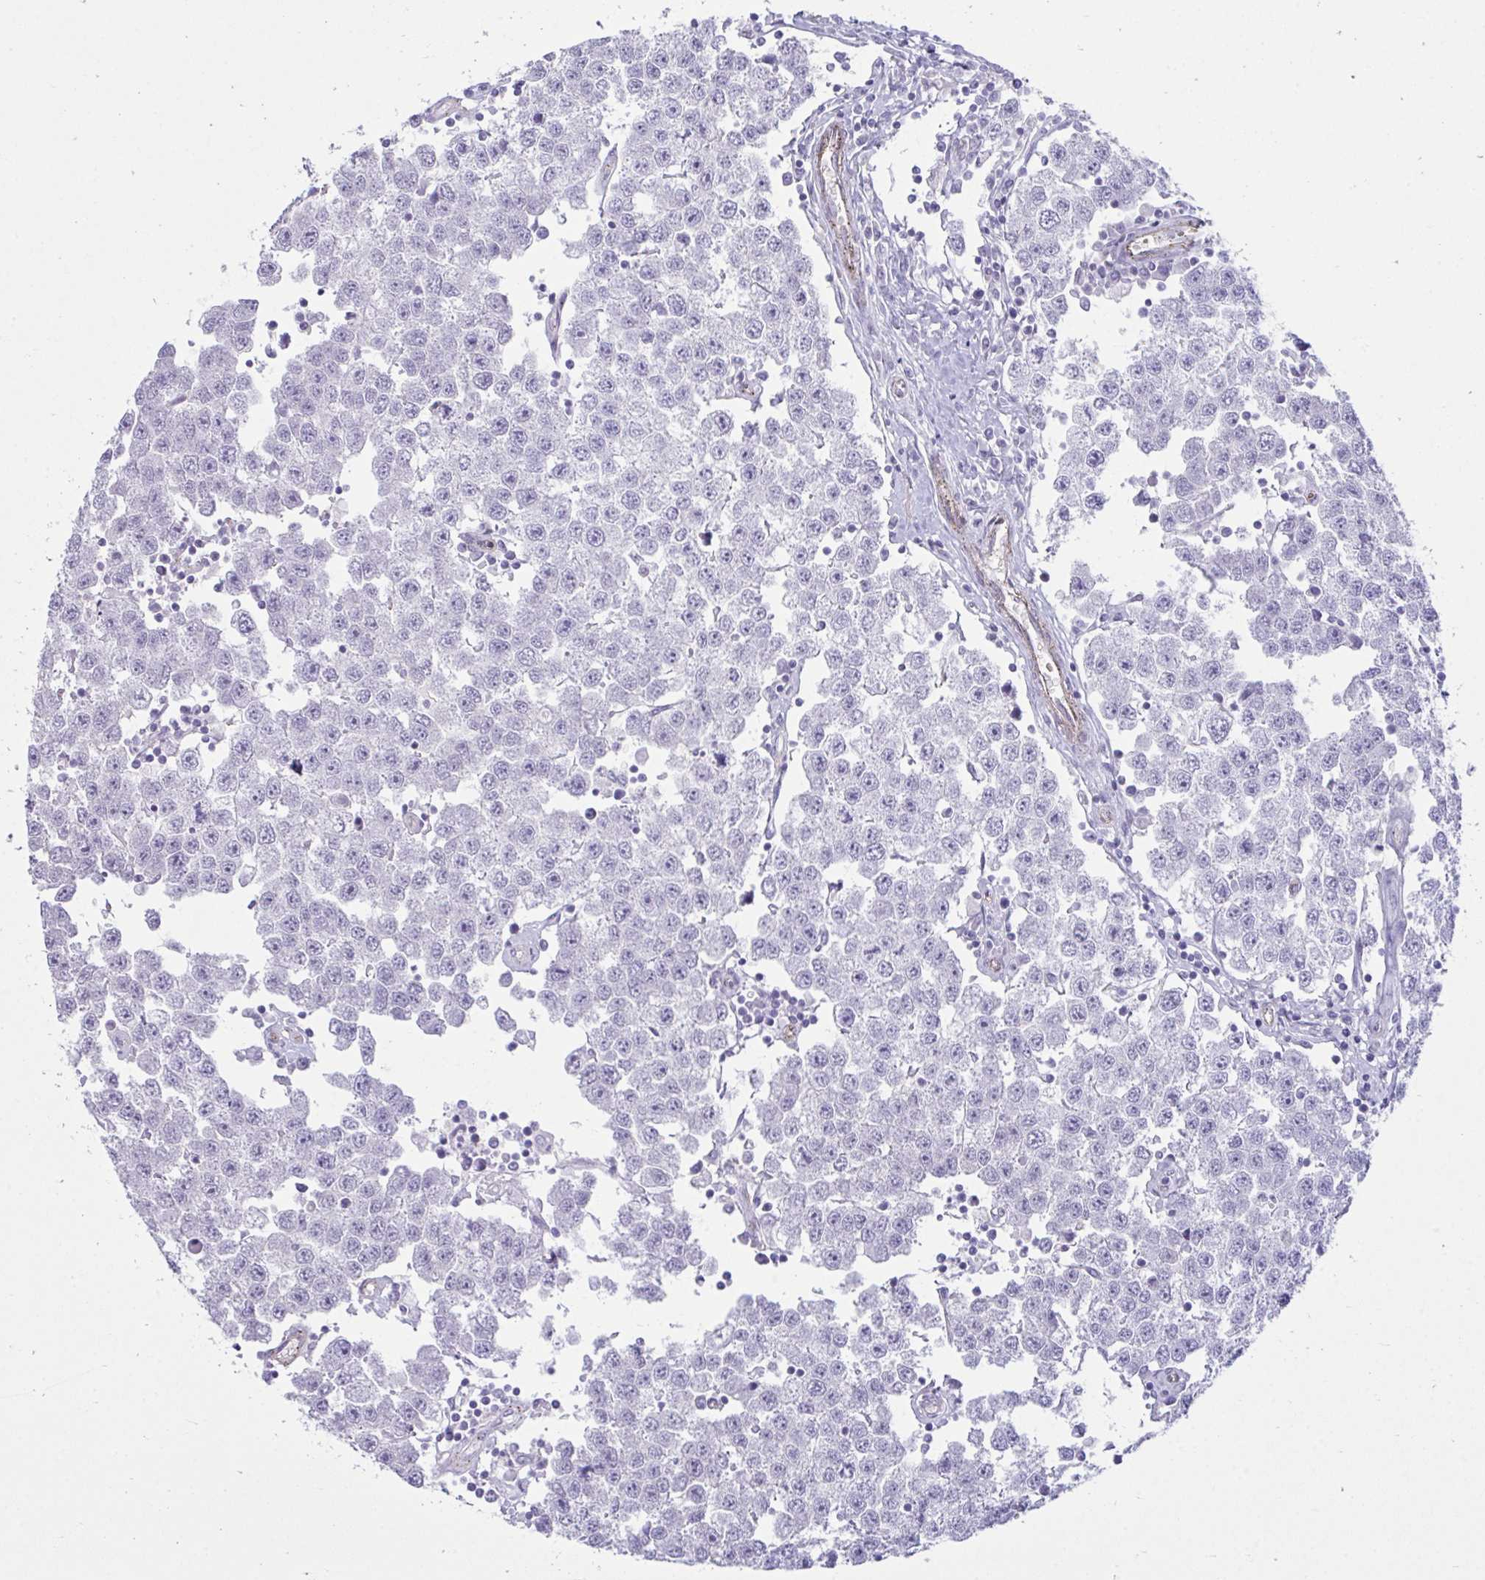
{"staining": {"intensity": "negative", "quantity": "none", "location": "none"}, "tissue": "testis cancer", "cell_type": "Tumor cells", "image_type": "cancer", "snomed": [{"axis": "morphology", "description": "Seminoma, NOS"}, {"axis": "topography", "description": "Testis"}], "caption": "Human testis cancer (seminoma) stained for a protein using immunohistochemistry (IHC) demonstrates no expression in tumor cells.", "gene": "UBL3", "patient": {"sex": "male", "age": 34}}